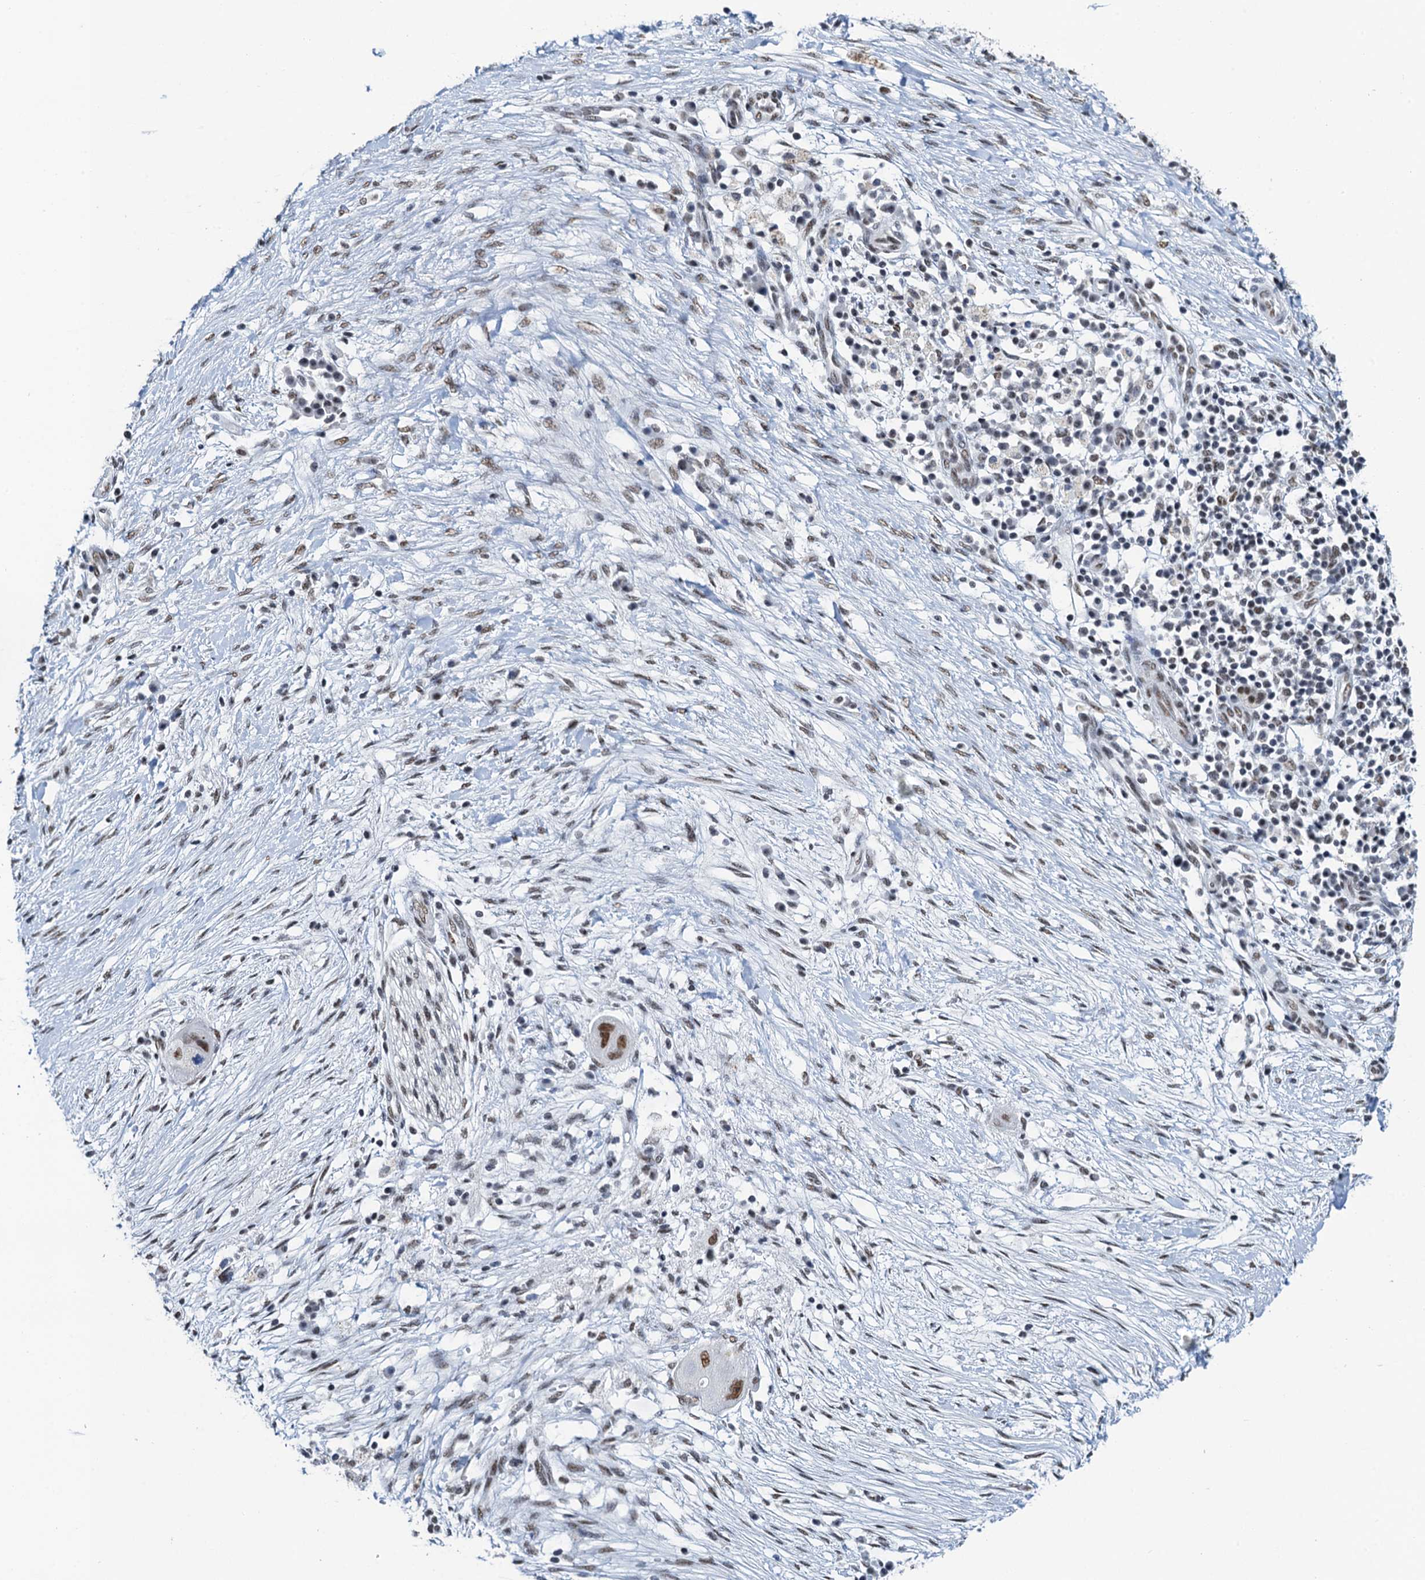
{"staining": {"intensity": "moderate", "quantity": ">75%", "location": "nuclear"}, "tissue": "pancreatic cancer", "cell_type": "Tumor cells", "image_type": "cancer", "snomed": [{"axis": "morphology", "description": "Adenocarcinoma, NOS"}, {"axis": "topography", "description": "Pancreas"}], "caption": "A brown stain highlights moderate nuclear staining of a protein in human pancreatic cancer (adenocarcinoma) tumor cells.", "gene": "SLTM", "patient": {"sex": "male", "age": 68}}